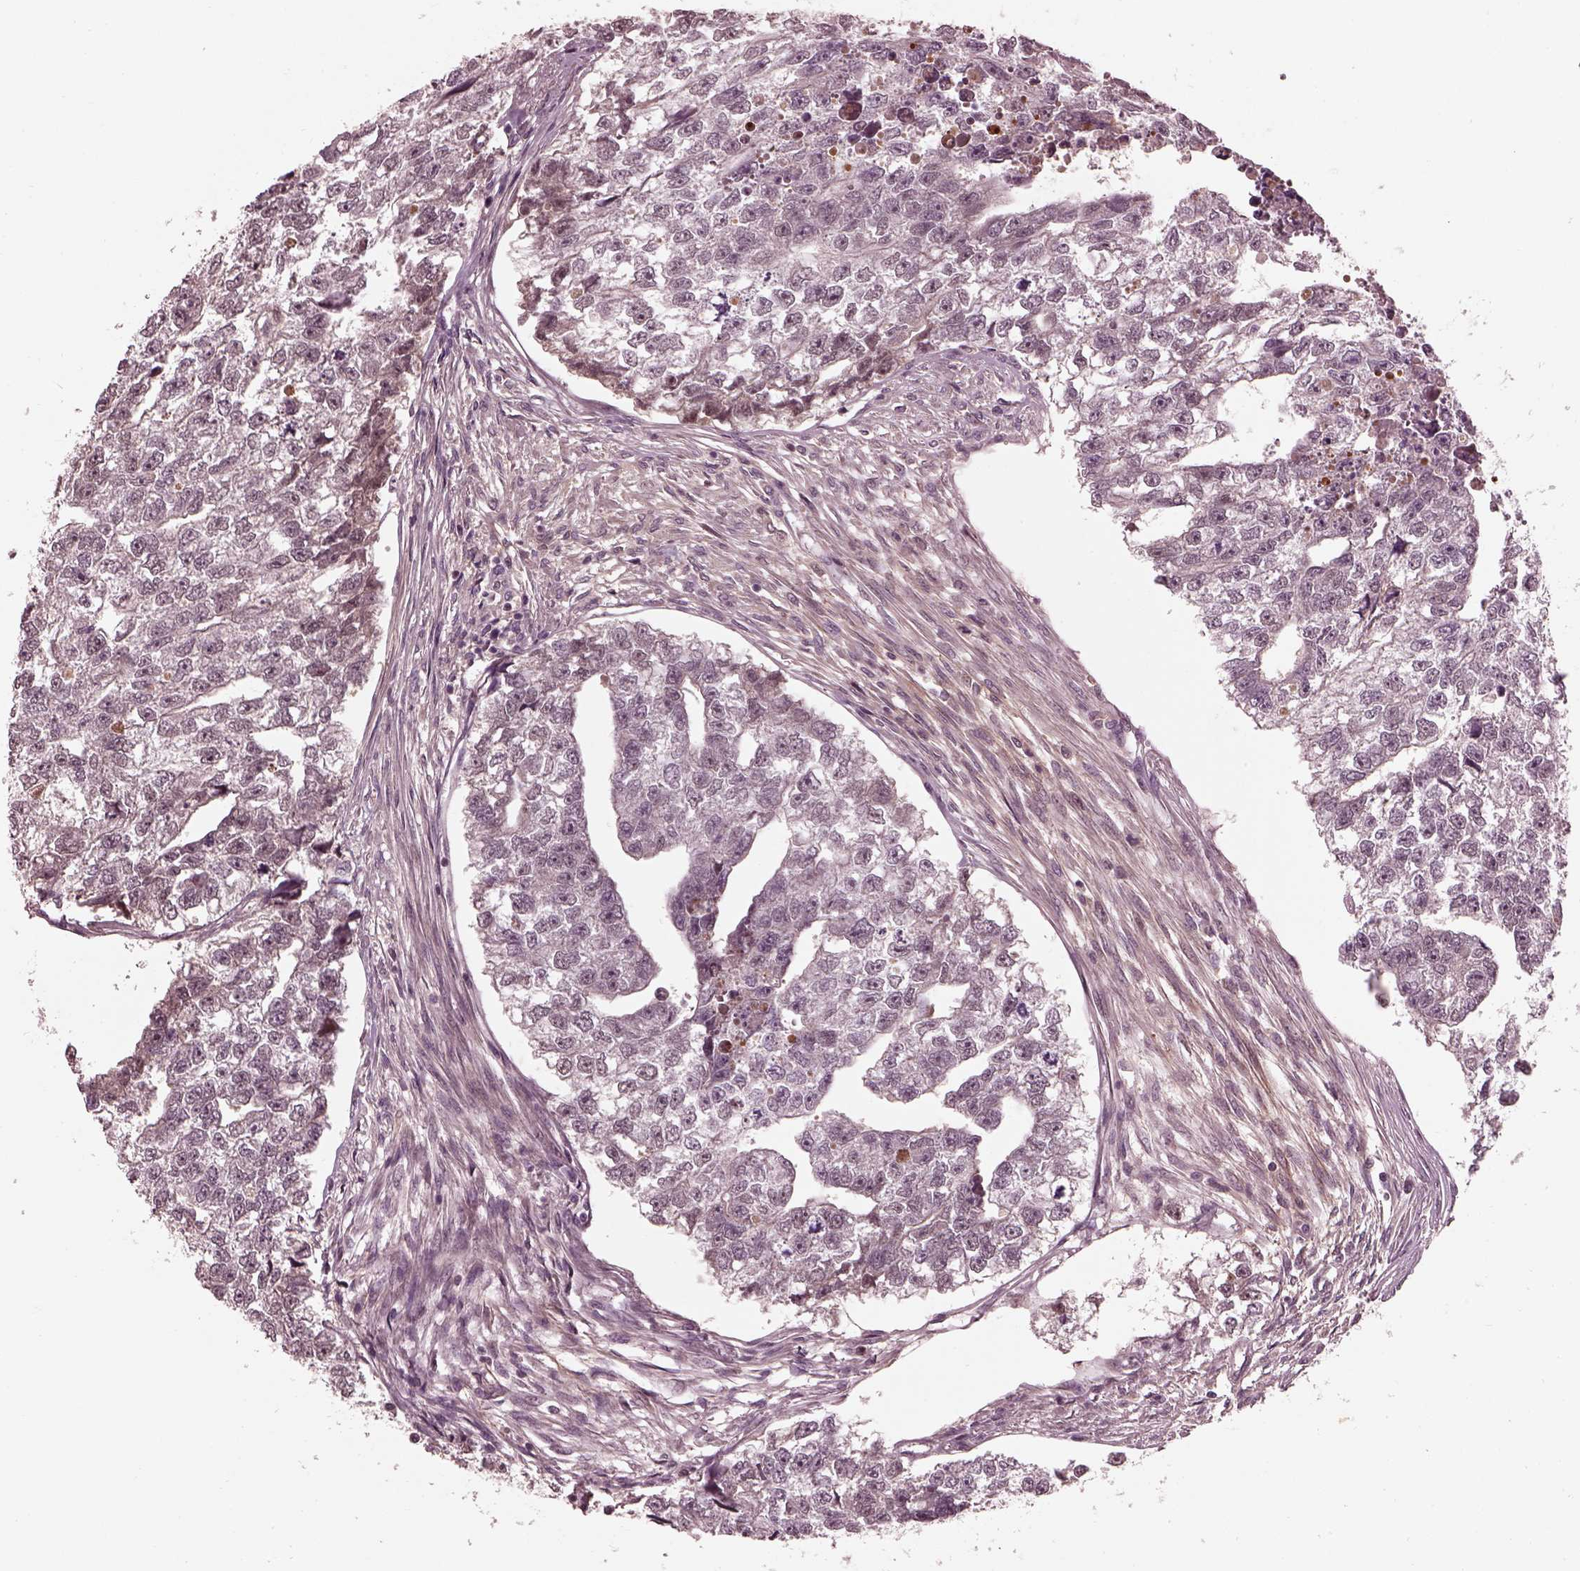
{"staining": {"intensity": "negative", "quantity": "none", "location": "none"}, "tissue": "testis cancer", "cell_type": "Tumor cells", "image_type": "cancer", "snomed": [{"axis": "morphology", "description": "Carcinoma, Embryonal, NOS"}, {"axis": "morphology", "description": "Teratoma, malignant, NOS"}, {"axis": "topography", "description": "Testis"}], "caption": "Histopathology image shows no protein expression in tumor cells of testis cancer (malignant teratoma) tissue. (DAB (3,3'-diaminobenzidine) immunohistochemistry (IHC) visualized using brightfield microscopy, high magnification).", "gene": "EFEMP1", "patient": {"sex": "male", "age": 44}}